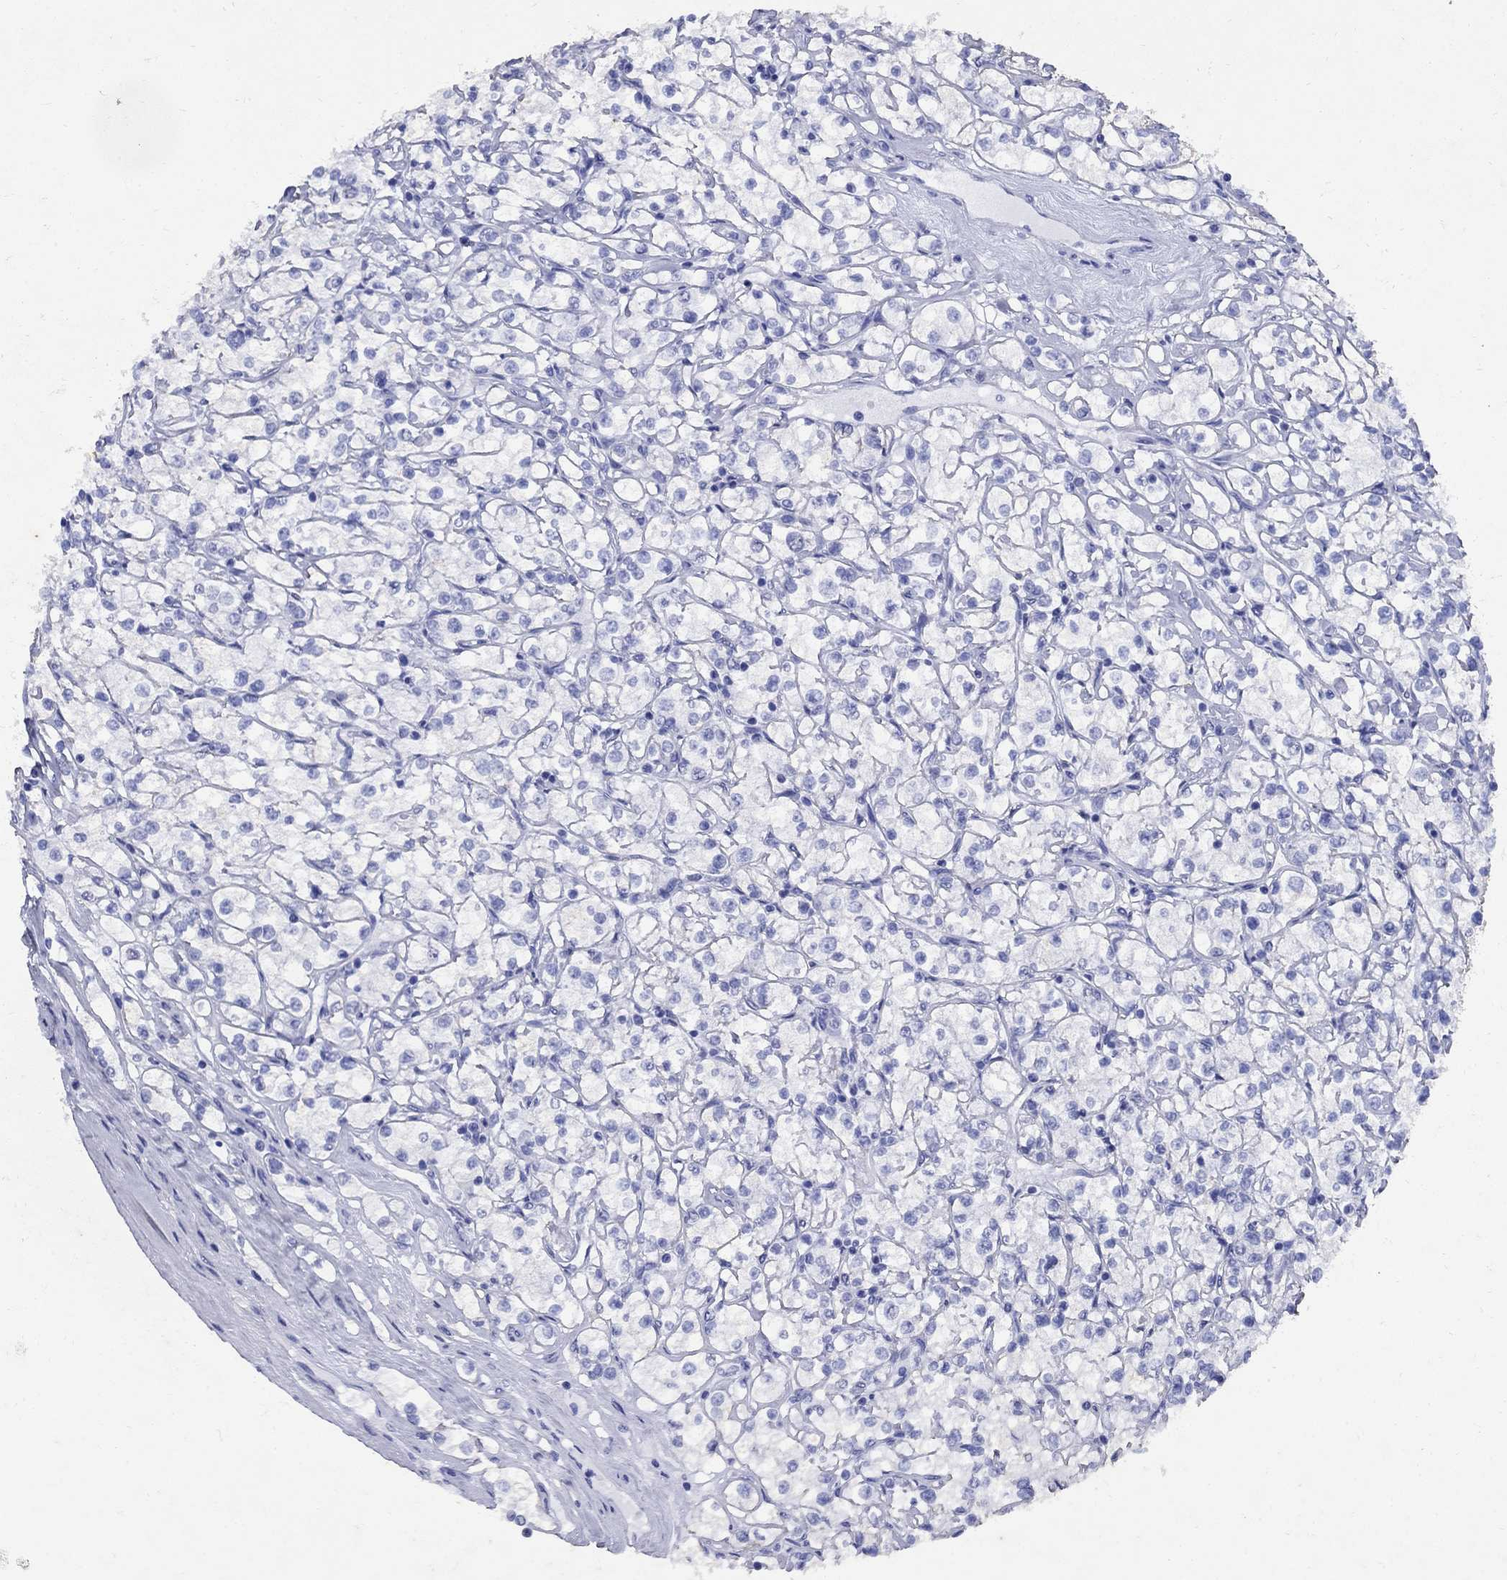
{"staining": {"intensity": "negative", "quantity": "none", "location": "none"}, "tissue": "renal cancer", "cell_type": "Tumor cells", "image_type": "cancer", "snomed": [{"axis": "morphology", "description": "Adenocarcinoma, NOS"}, {"axis": "topography", "description": "Kidney"}], "caption": "IHC photomicrograph of adenocarcinoma (renal) stained for a protein (brown), which displays no expression in tumor cells.", "gene": "CD1A", "patient": {"sex": "male", "age": 67}}